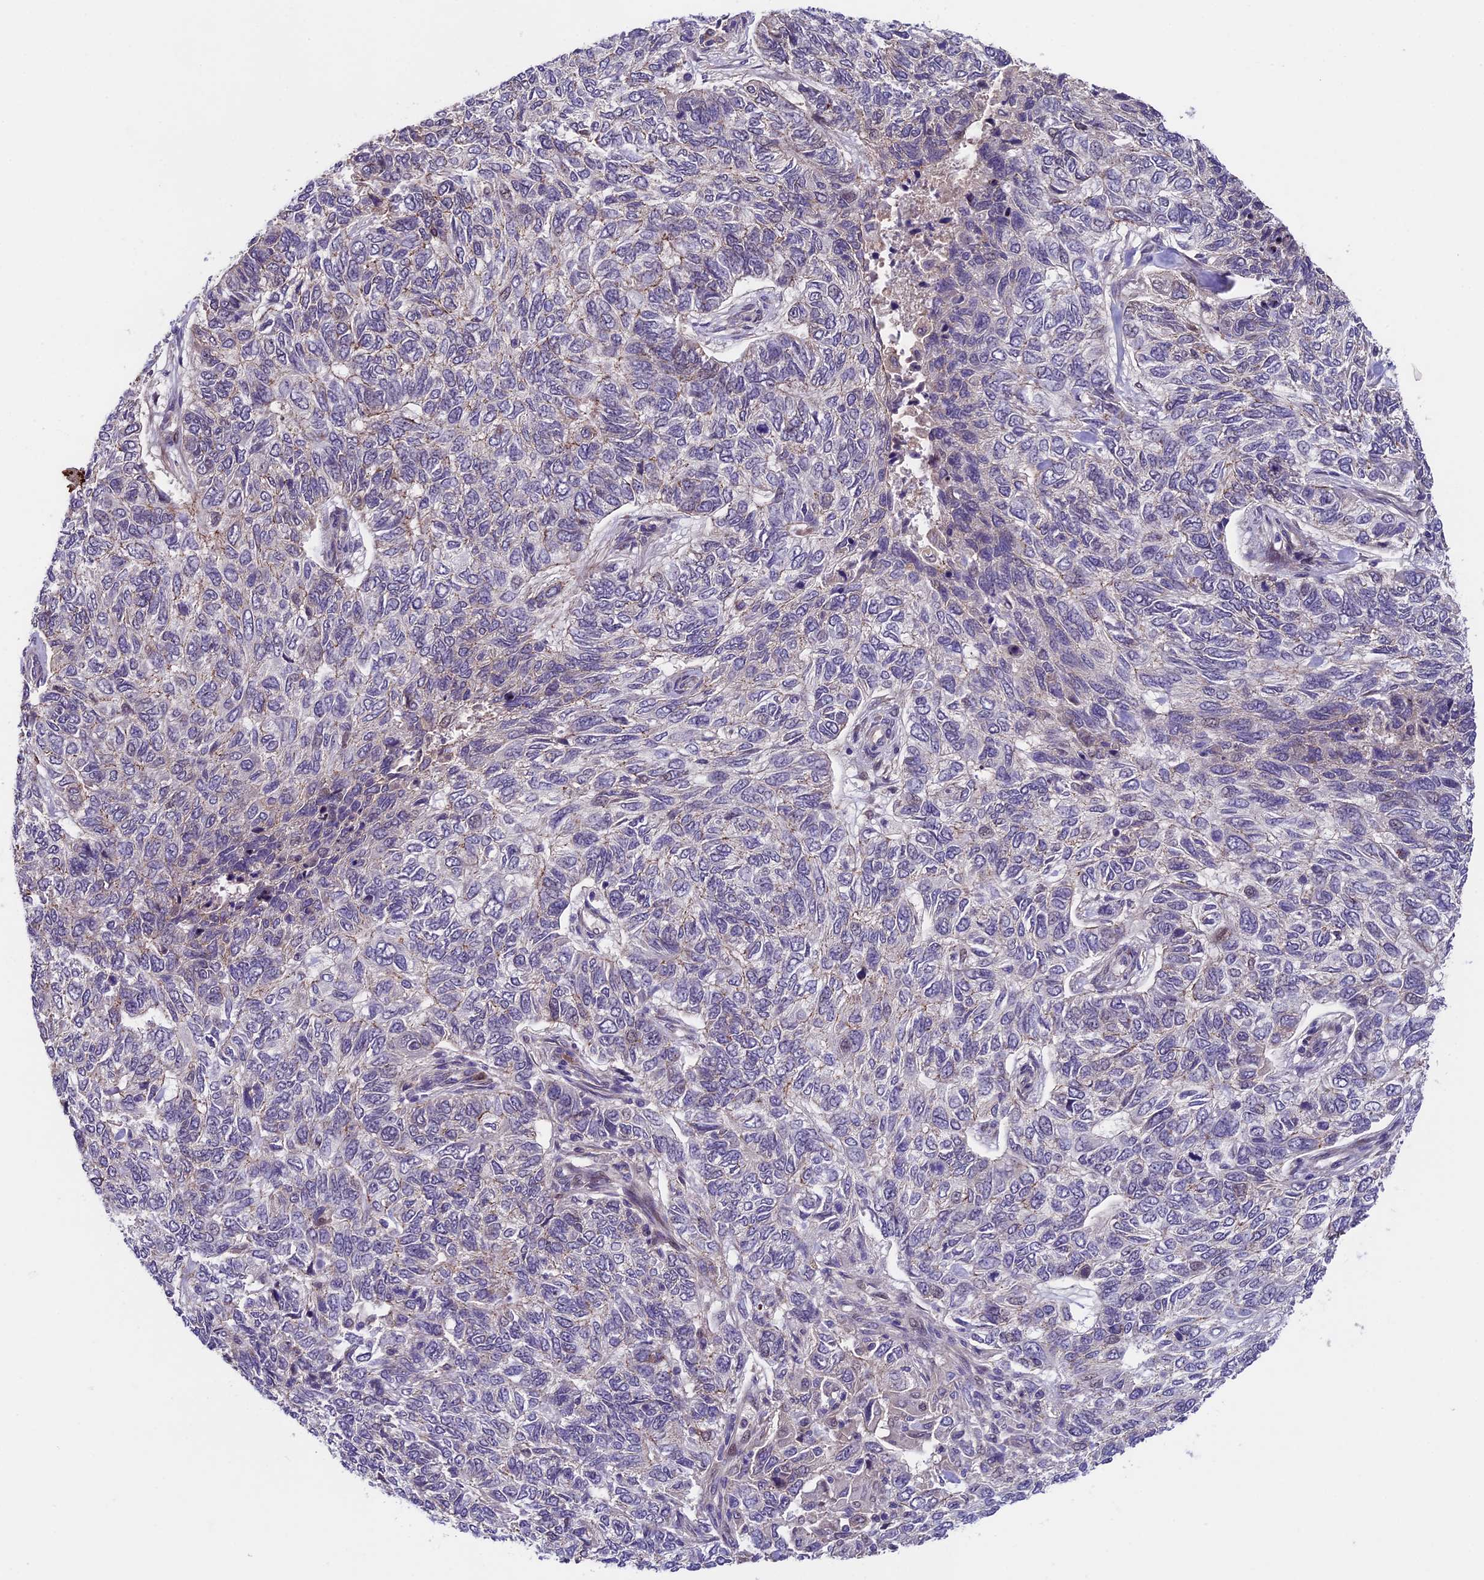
{"staining": {"intensity": "negative", "quantity": "none", "location": "none"}, "tissue": "skin cancer", "cell_type": "Tumor cells", "image_type": "cancer", "snomed": [{"axis": "morphology", "description": "Basal cell carcinoma"}, {"axis": "topography", "description": "Skin"}], "caption": "IHC histopathology image of skin basal cell carcinoma stained for a protein (brown), which shows no staining in tumor cells. The staining was performed using DAB (3,3'-diaminobenzidine) to visualize the protein expression in brown, while the nuclei were stained in blue with hematoxylin (Magnification: 20x).", "gene": "SIPA1L3", "patient": {"sex": "female", "age": 65}}